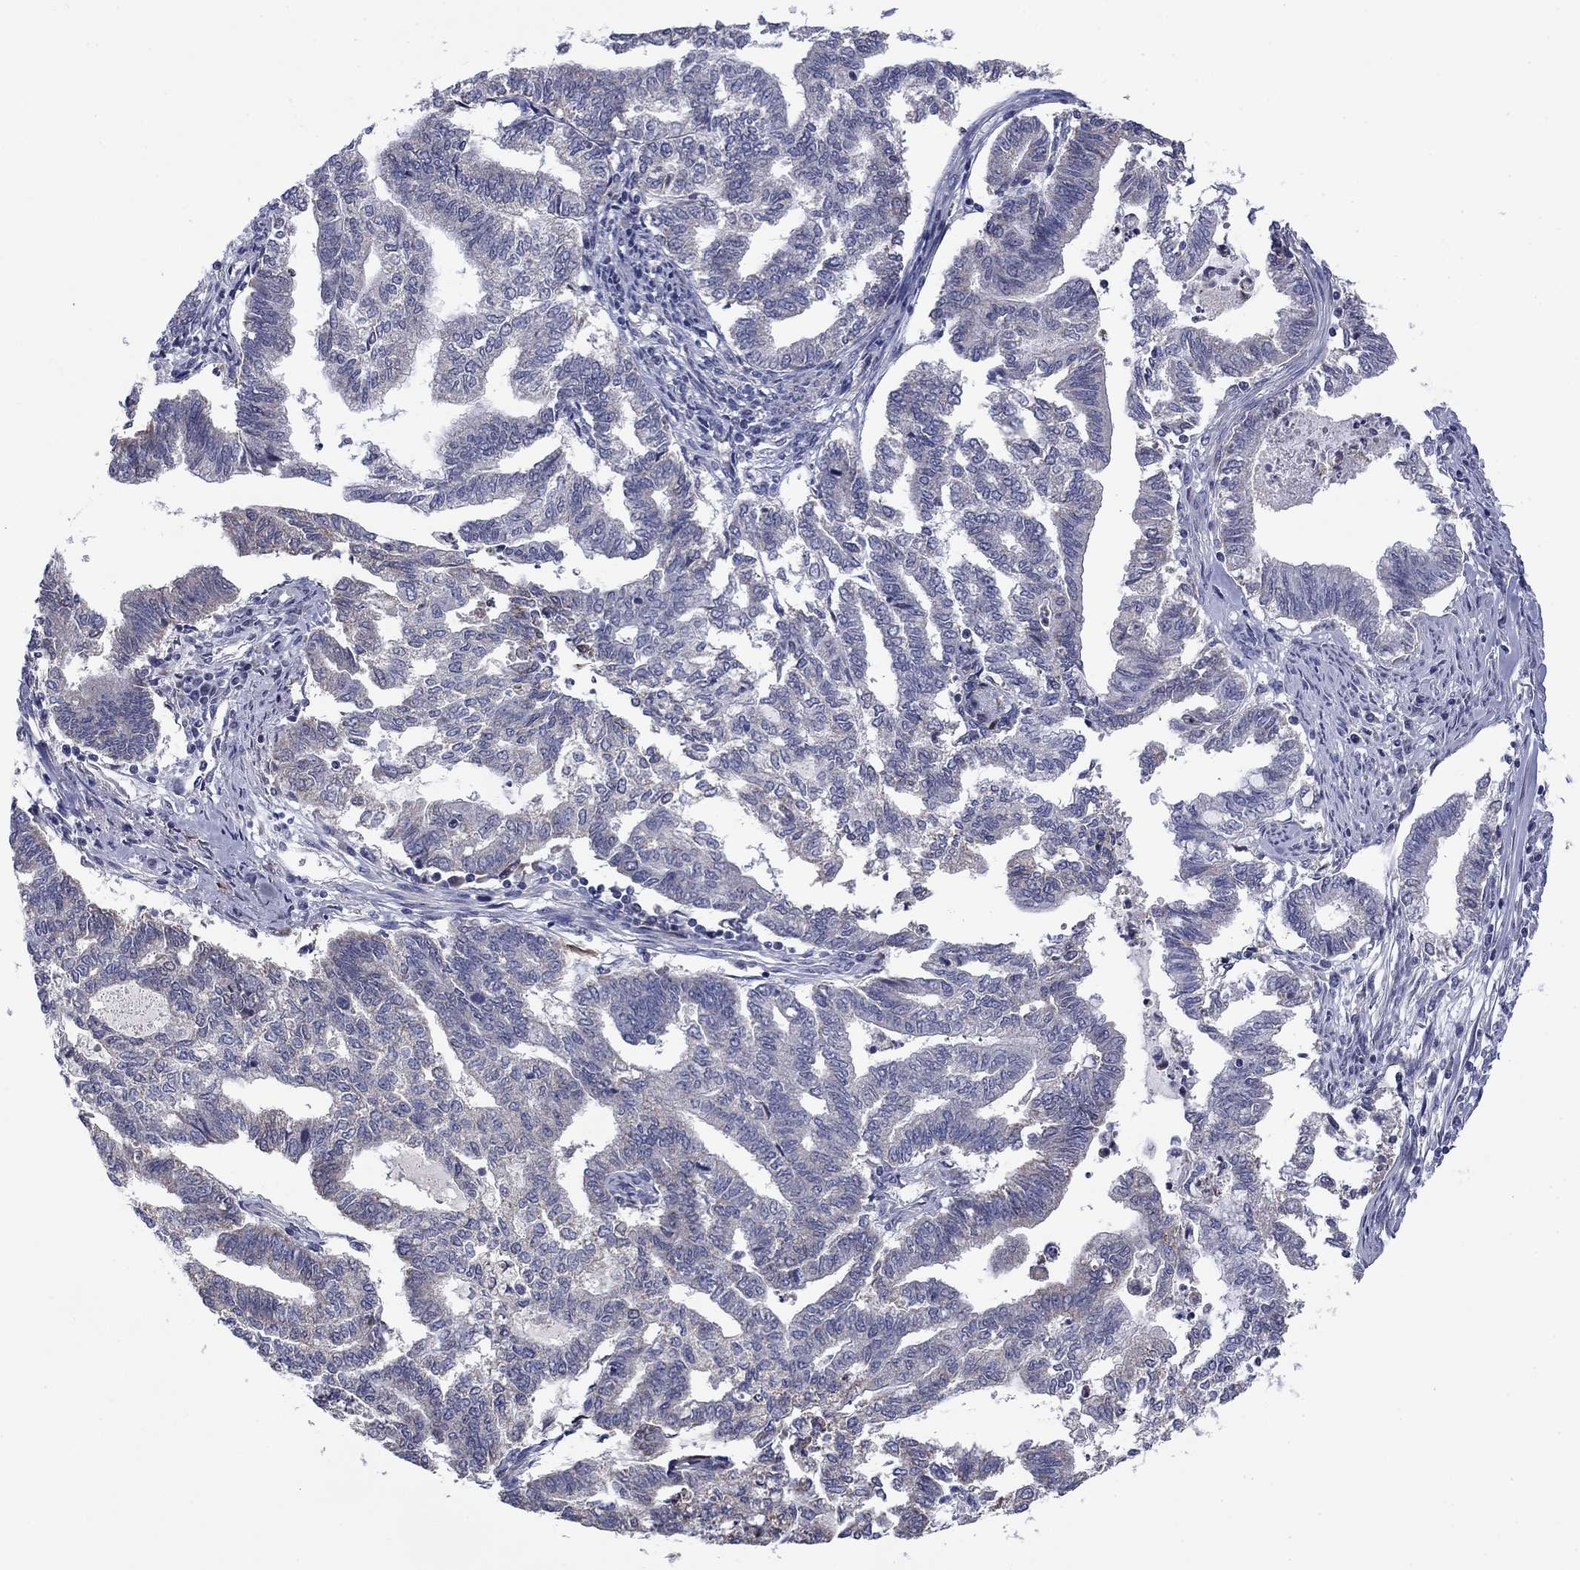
{"staining": {"intensity": "negative", "quantity": "none", "location": "none"}, "tissue": "endometrial cancer", "cell_type": "Tumor cells", "image_type": "cancer", "snomed": [{"axis": "morphology", "description": "Adenocarcinoma, NOS"}, {"axis": "topography", "description": "Endometrium"}], "caption": "IHC histopathology image of neoplastic tissue: endometrial cancer (adenocarcinoma) stained with DAB (3,3'-diaminobenzidine) shows no significant protein expression in tumor cells. (DAB (3,3'-diaminobenzidine) immunohistochemistry, high magnification).", "gene": "FRK", "patient": {"sex": "female", "age": 79}}